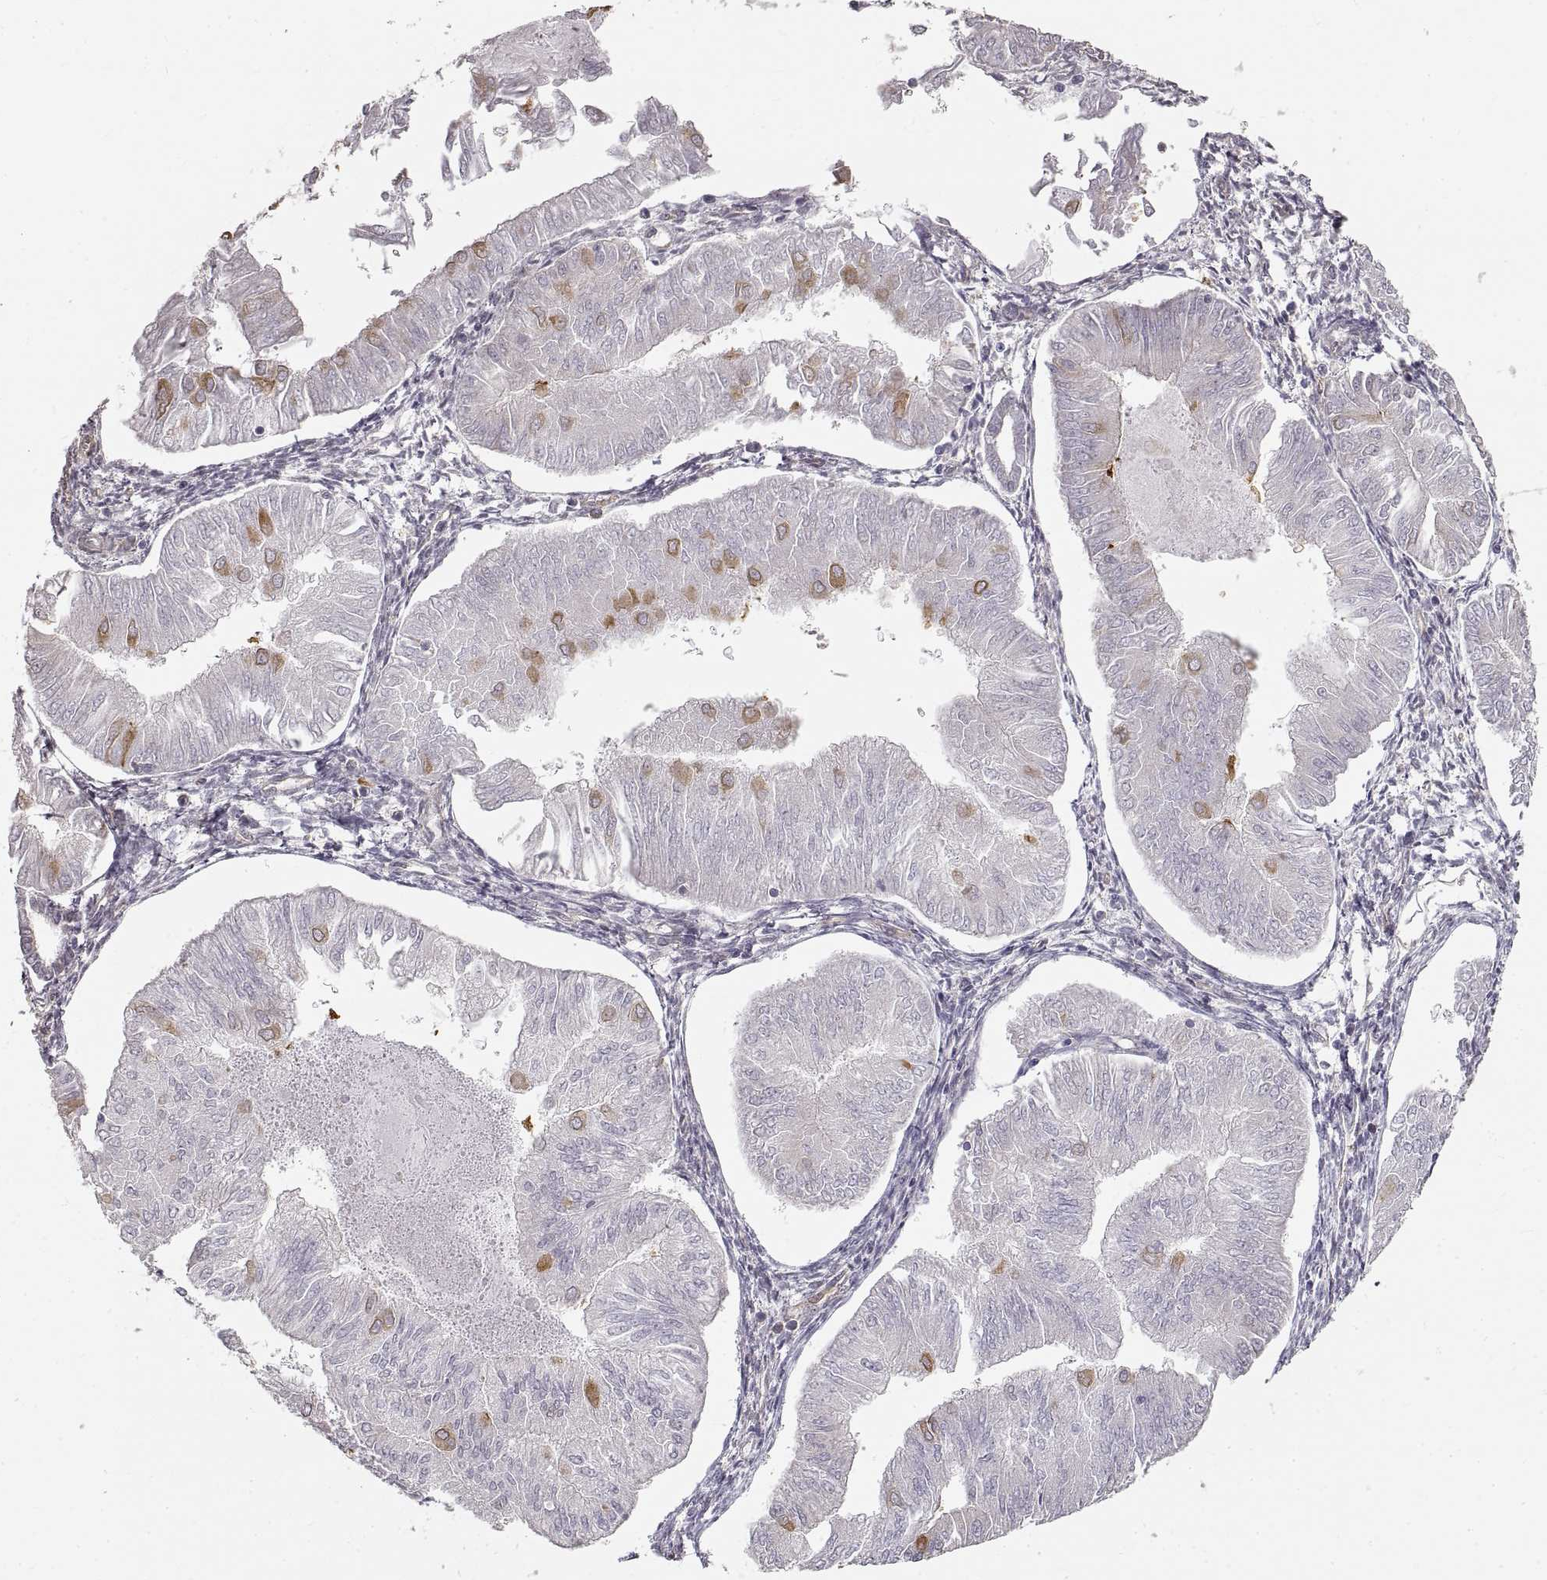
{"staining": {"intensity": "moderate", "quantity": "<25%", "location": "cytoplasmic/membranous"}, "tissue": "endometrial cancer", "cell_type": "Tumor cells", "image_type": "cancer", "snomed": [{"axis": "morphology", "description": "Adenocarcinoma, NOS"}, {"axis": "topography", "description": "Endometrium"}], "caption": "An IHC photomicrograph of neoplastic tissue is shown. Protein staining in brown labels moderate cytoplasmic/membranous positivity in adenocarcinoma (endometrial) within tumor cells.", "gene": "HSP90AB1", "patient": {"sex": "female", "age": 53}}